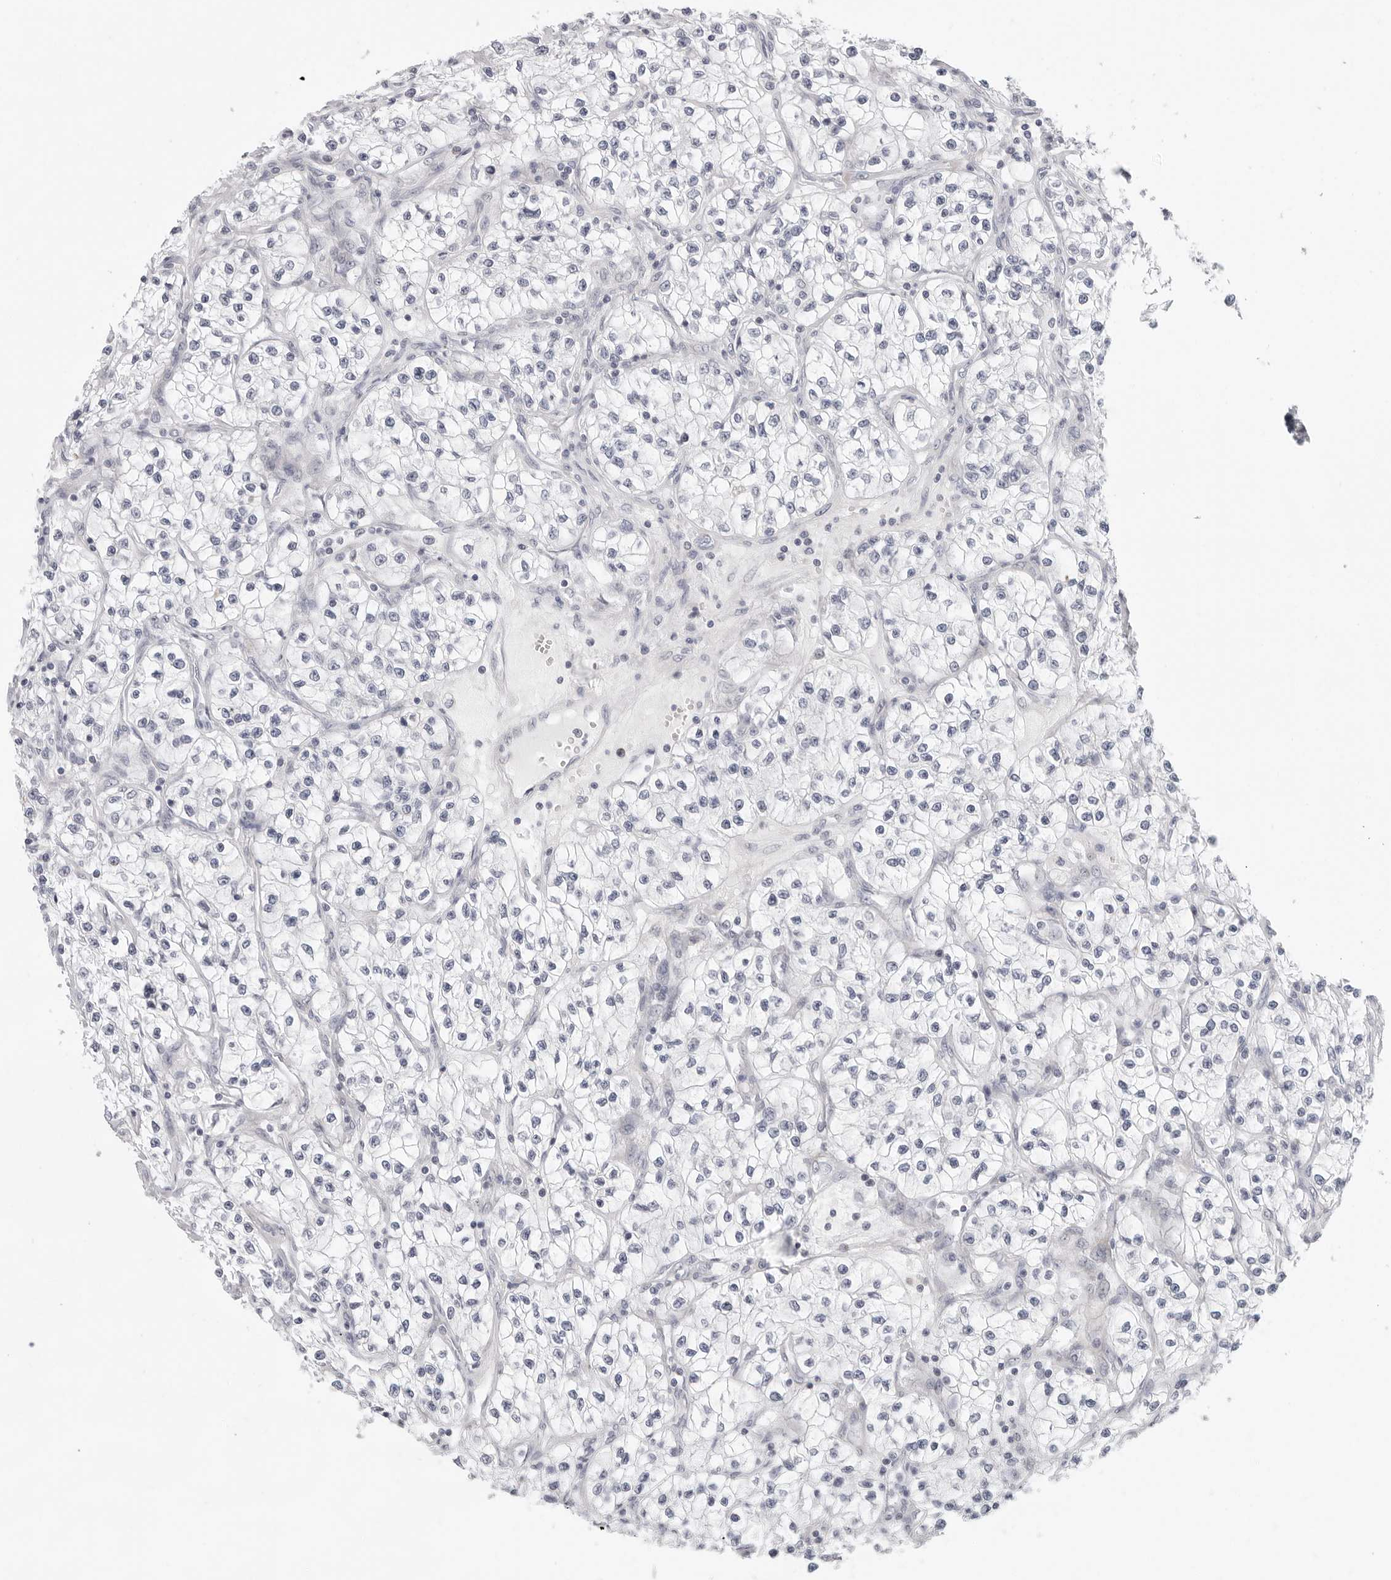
{"staining": {"intensity": "negative", "quantity": "none", "location": "none"}, "tissue": "renal cancer", "cell_type": "Tumor cells", "image_type": "cancer", "snomed": [{"axis": "morphology", "description": "Adenocarcinoma, NOS"}, {"axis": "topography", "description": "Kidney"}], "caption": "A photomicrograph of human adenocarcinoma (renal) is negative for staining in tumor cells. Brightfield microscopy of IHC stained with DAB (brown) and hematoxylin (blue), captured at high magnification.", "gene": "CIART", "patient": {"sex": "female", "age": 57}}